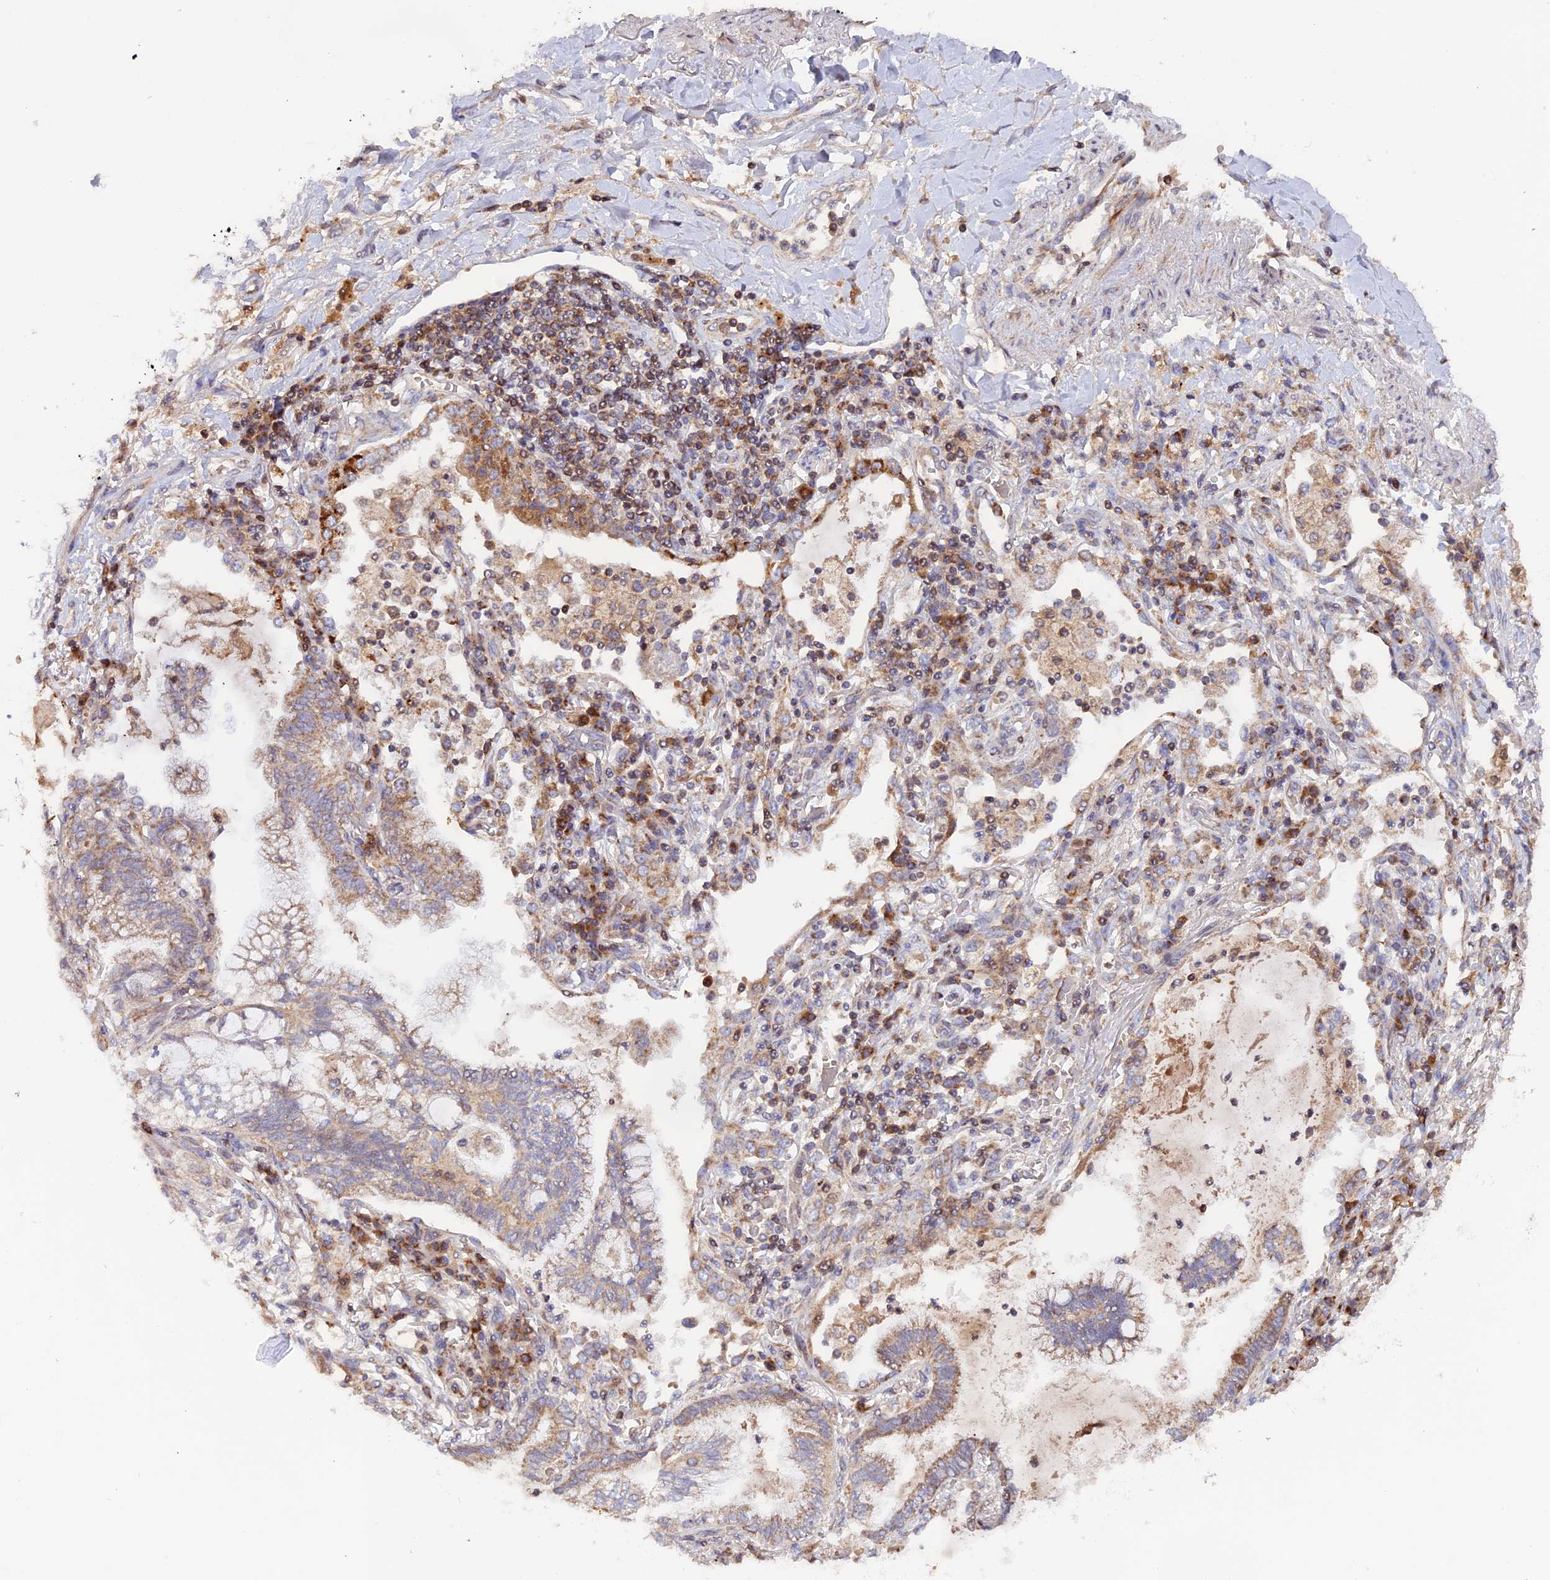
{"staining": {"intensity": "weak", "quantity": "<25%", "location": "cytoplasmic/membranous"}, "tissue": "lung cancer", "cell_type": "Tumor cells", "image_type": "cancer", "snomed": [{"axis": "morphology", "description": "Adenocarcinoma, NOS"}, {"axis": "topography", "description": "Lung"}], "caption": "There is no significant expression in tumor cells of lung adenocarcinoma.", "gene": "MPV17L", "patient": {"sex": "female", "age": 70}}